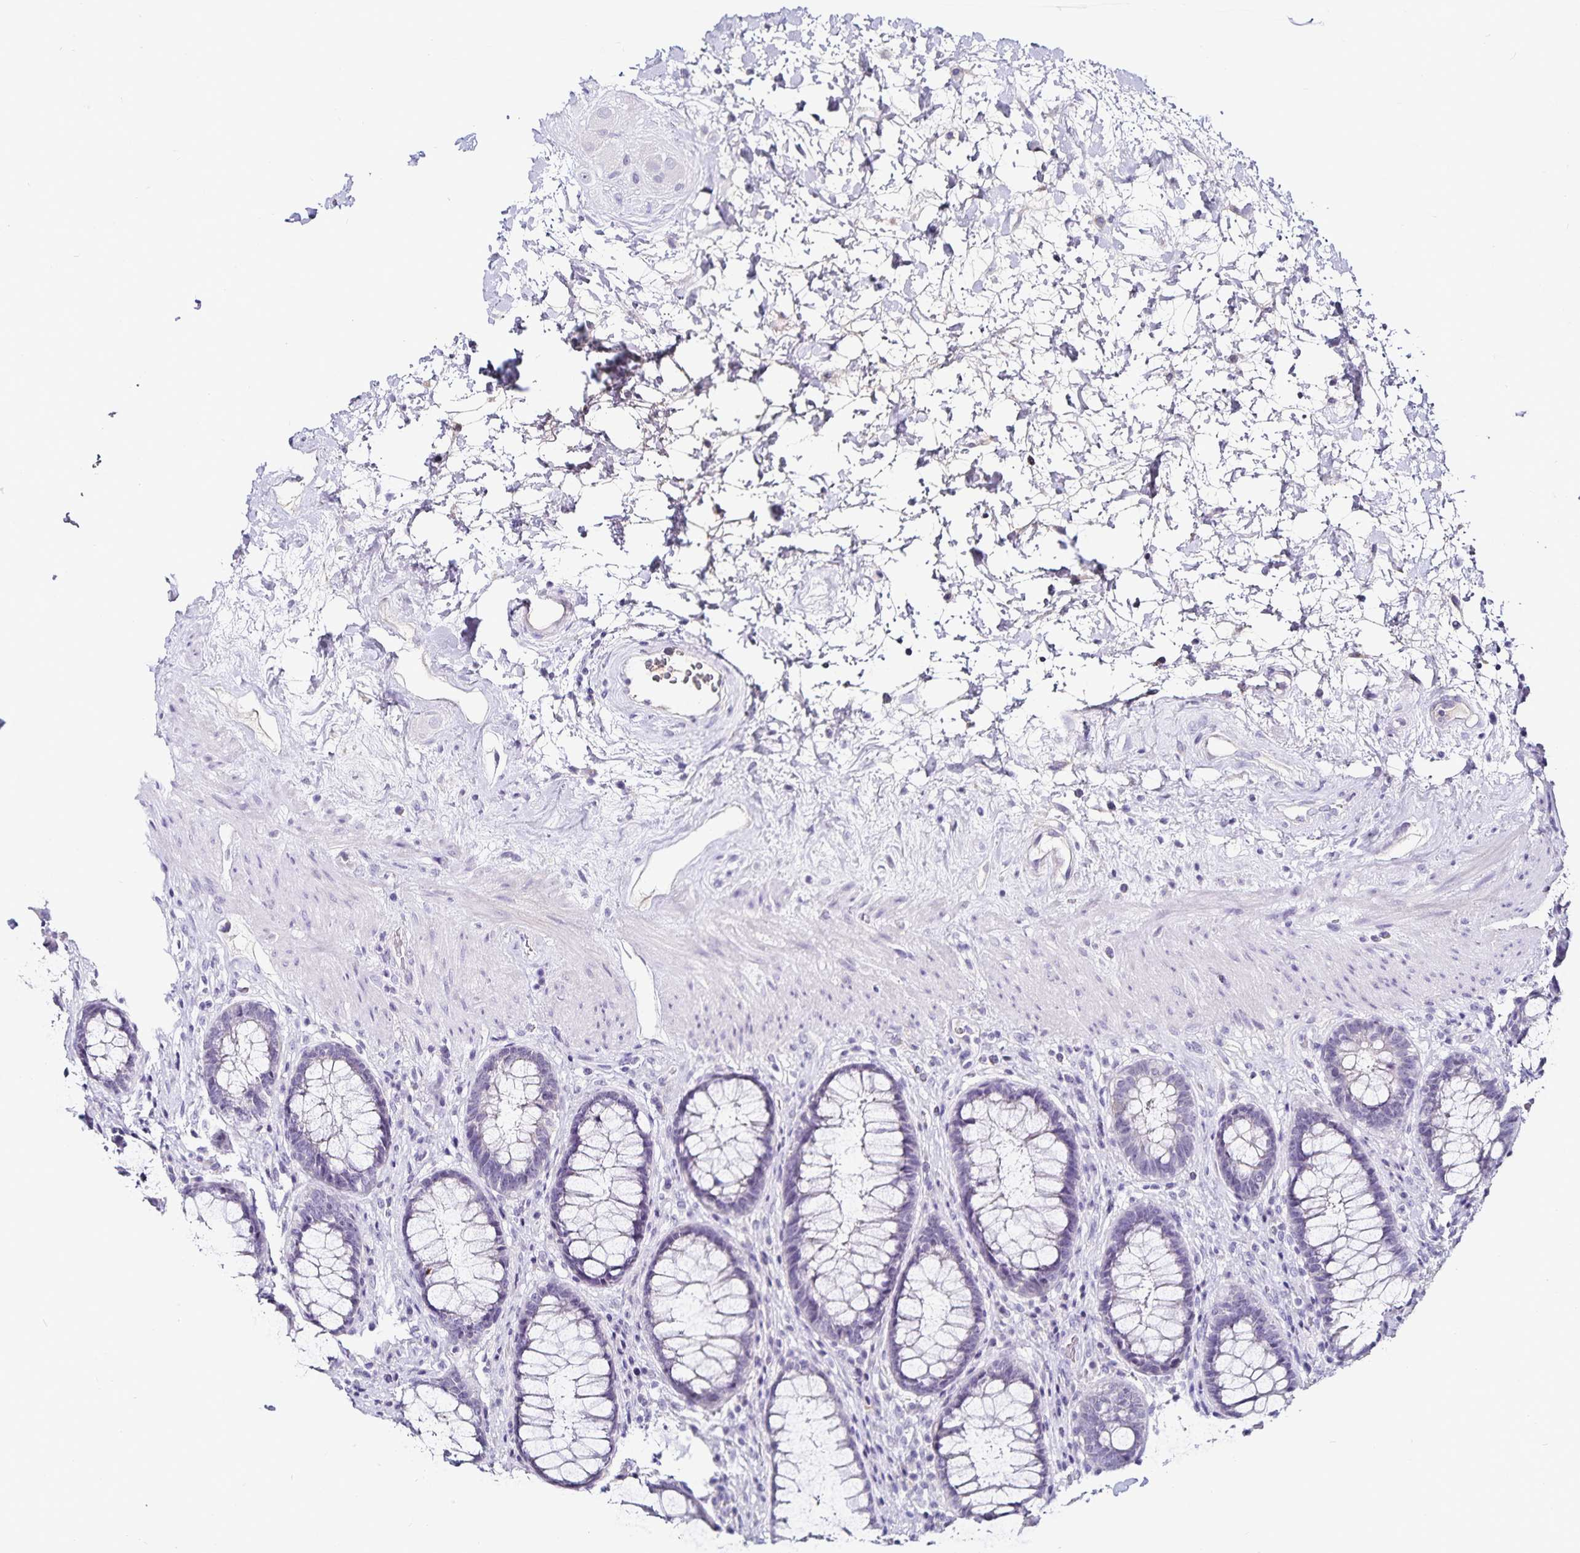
{"staining": {"intensity": "negative", "quantity": "none", "location": "none"}, "tissue": "rectum", "cell_type": "Glandular cells", "image_type": "normal", "snomed": [{"axis": "morphology", "description": "Normal tissue, NOS"}, {"axis": "topography", "description": "Rectum"}], "caption": "High magnification brightfield microscopy of unremarkable rectum stained with DAB (brown) and counterstained with hematoxylin (blue): glandular cells show no significant staining. (Stains: DAB immunohistochemistry (IHC) with hematoxylin counter stain, Microscopy: brightfield microscopy at high magnification).", "gene": "TTR", "patient": {"sex": "male", "age": 72}}